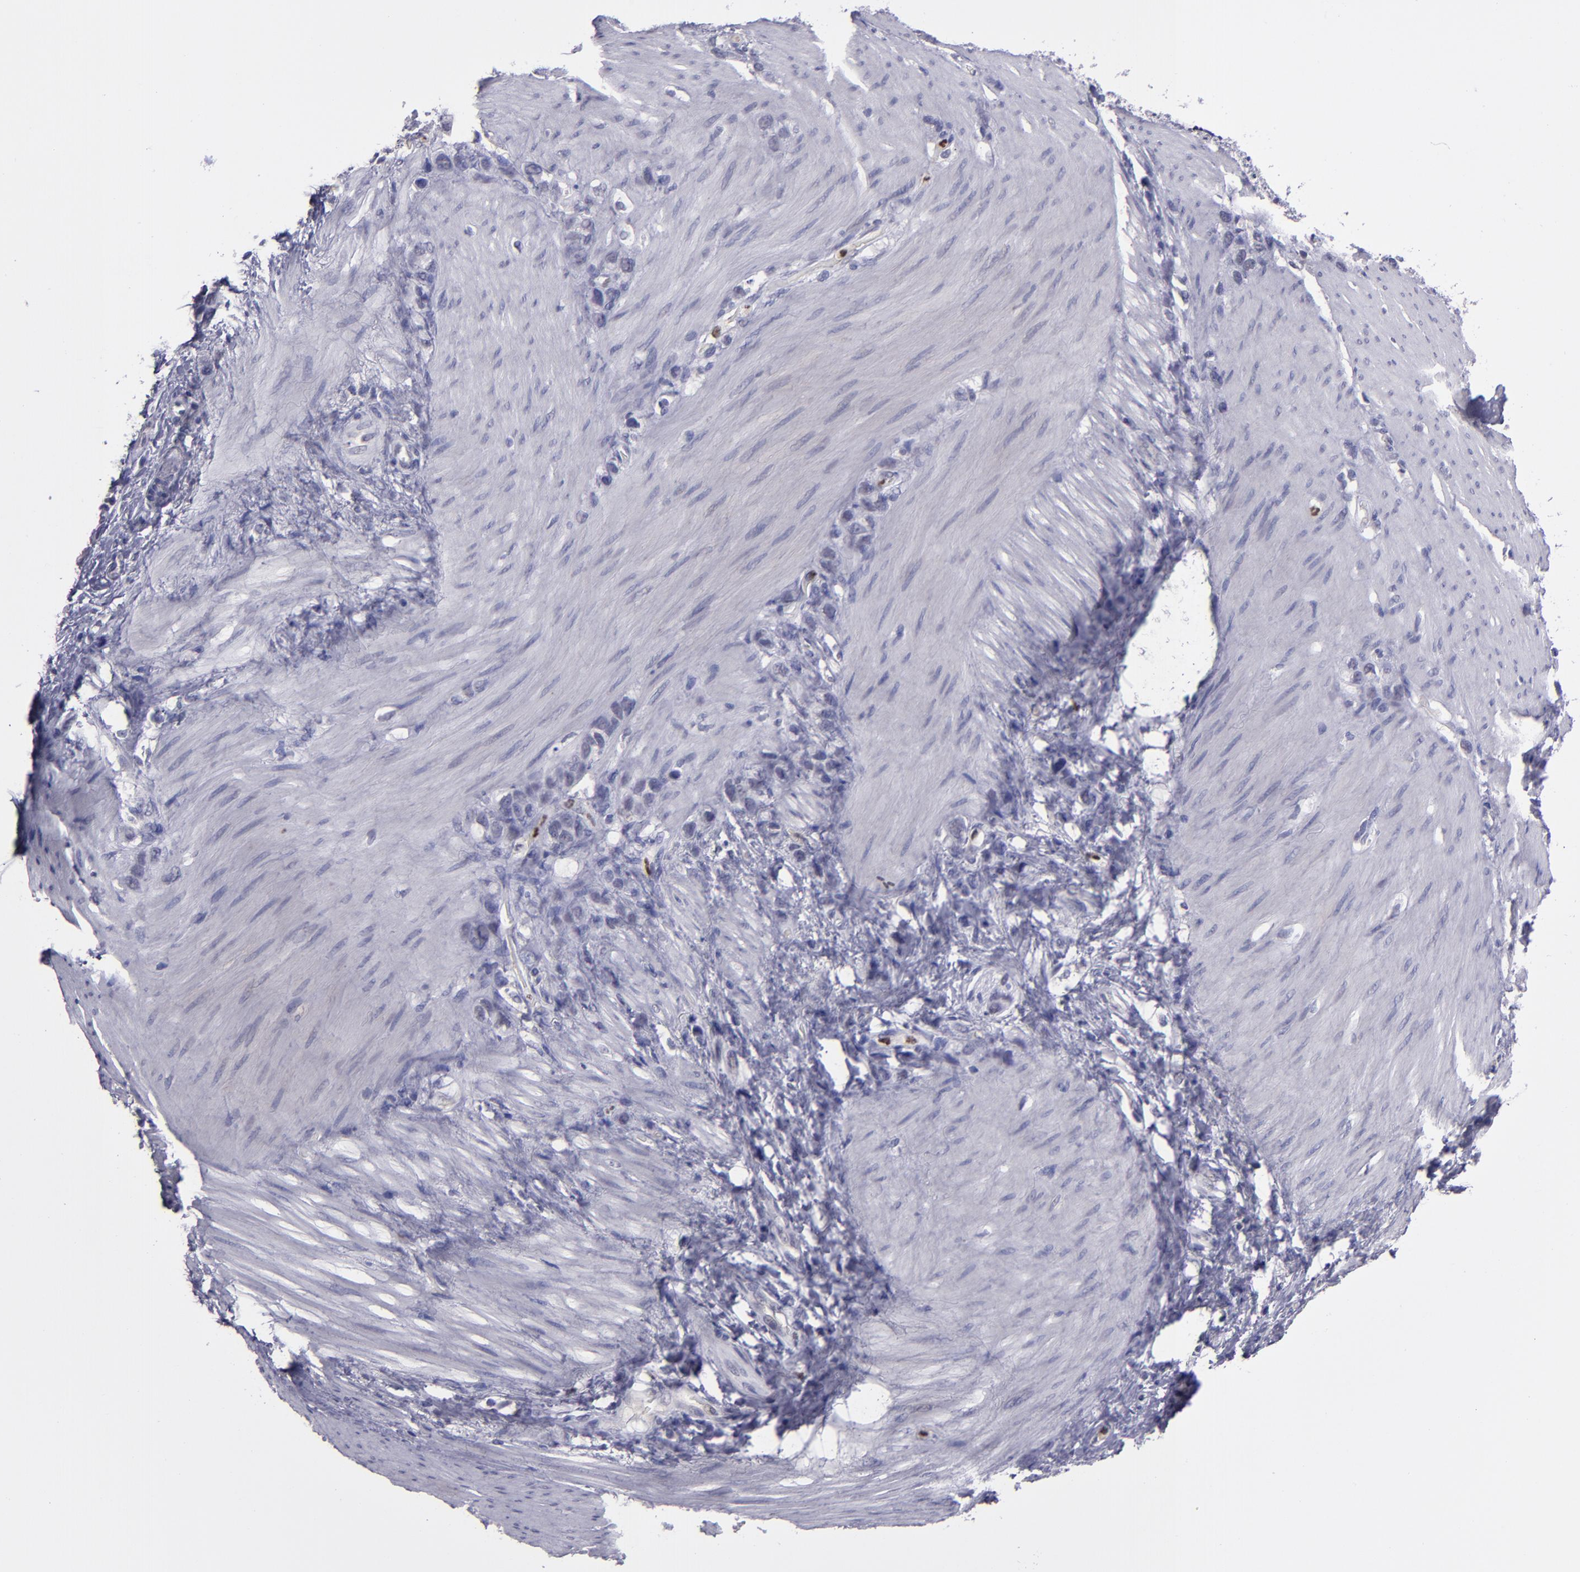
{"staining": {"intensity": "negative", "quantity": "none", "location": "none"}, "tissue": "stomach cancer", "cell_type": "Tumor cells", "image_type": "cancer", "snomed": [{"axis": "morphology", "description": "Normal tissue, NOS"}, {"axis": "morphology", "description": "Adenocarcinoma, NOS"}, {"axis": "morphology", "description": "Adenocarcinoma, High grade"}, {"axis": "topography", "description": "Stomach, upper"}, {"axis": "topography", "description": "Stomach"}], "caption": "The image reveals no significant positivity in tumor cells of stomach cancer (adenocarcinoma (high-grade)).", "gene": "CEBPE", "patient": {"sex": "female", "age": 65}}